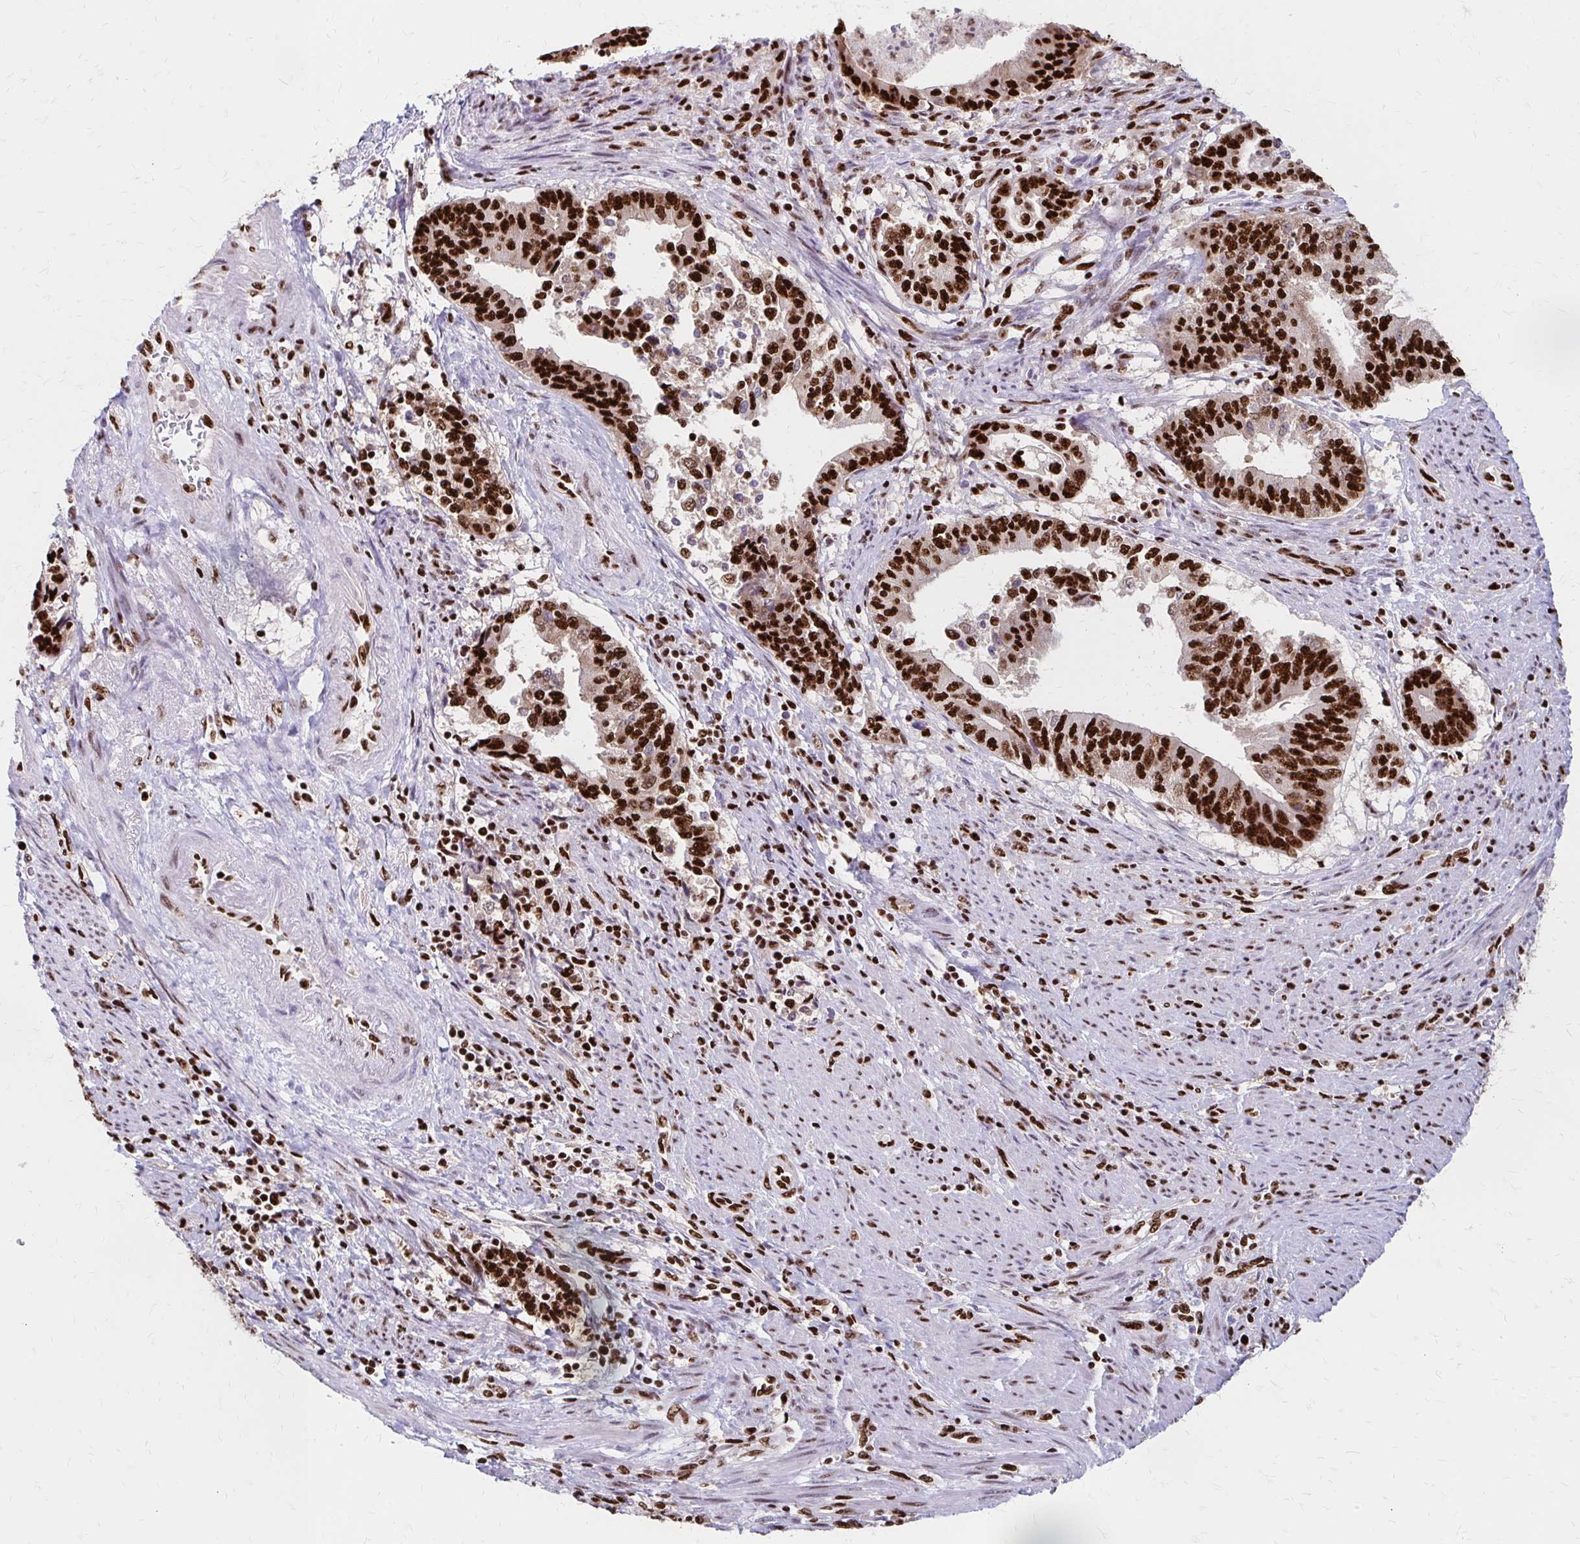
{"staining": {"intensity": "strong", "quantity": ">75%", "location": "nuclear"}, "tissue": "endometrial cancer", "cell_type": "Tumor cells", "image_type": "cancer", "snomed": [{"axis": "morphology", "description": "Adenocarcinoma, NOS"}, {"axis": "topography", "description": "Endometrium"}], "caption": "Endometrial adenocarcinoma stained with a brown dye displays strong nuclear positive staining in approximately >75% of tumor cells.", "gene": "CNKSR3", "patient": {"sex": "female", "age": 65}}